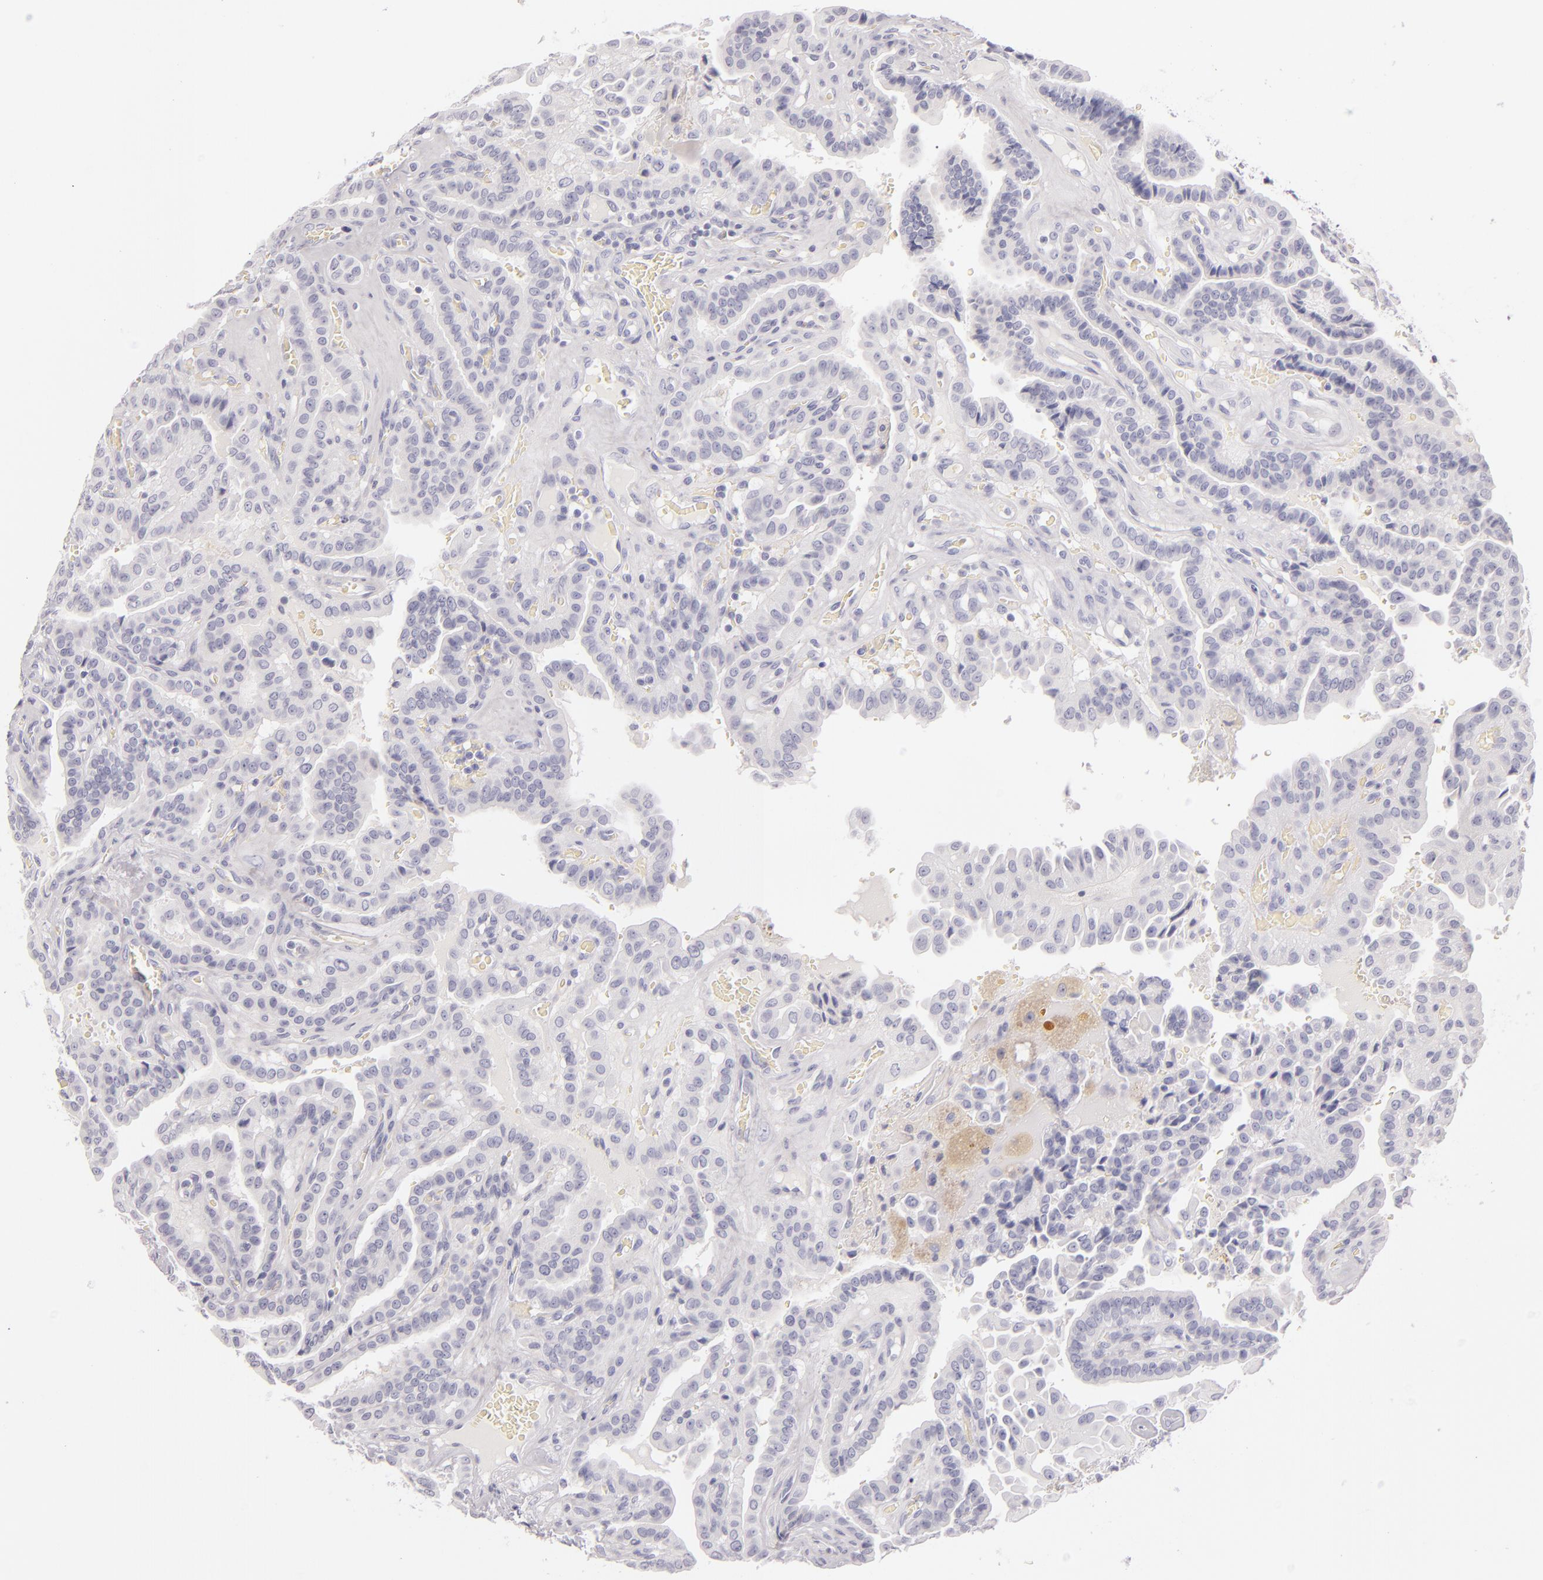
{"staining": {"intensity": "negative", "quantity": "none", "location": "none"}, "tissue": "thyroid cancer", "cell_type": "Tumor cells", "image_type": "cancer", "snomed": [{"axis": "morphology", "description": "Papillary adenocarcinoma, NOS"}, {"axis": "topography", "description": "Thyroid gland"}], "caption": "Immunohistochemical staining of human thyroid cancer (papillary adenocarcinoma) reveals no significant positivity in tumor cells.", "gene": "FABP1", "patient": {"sex": "male", "age": 87}}